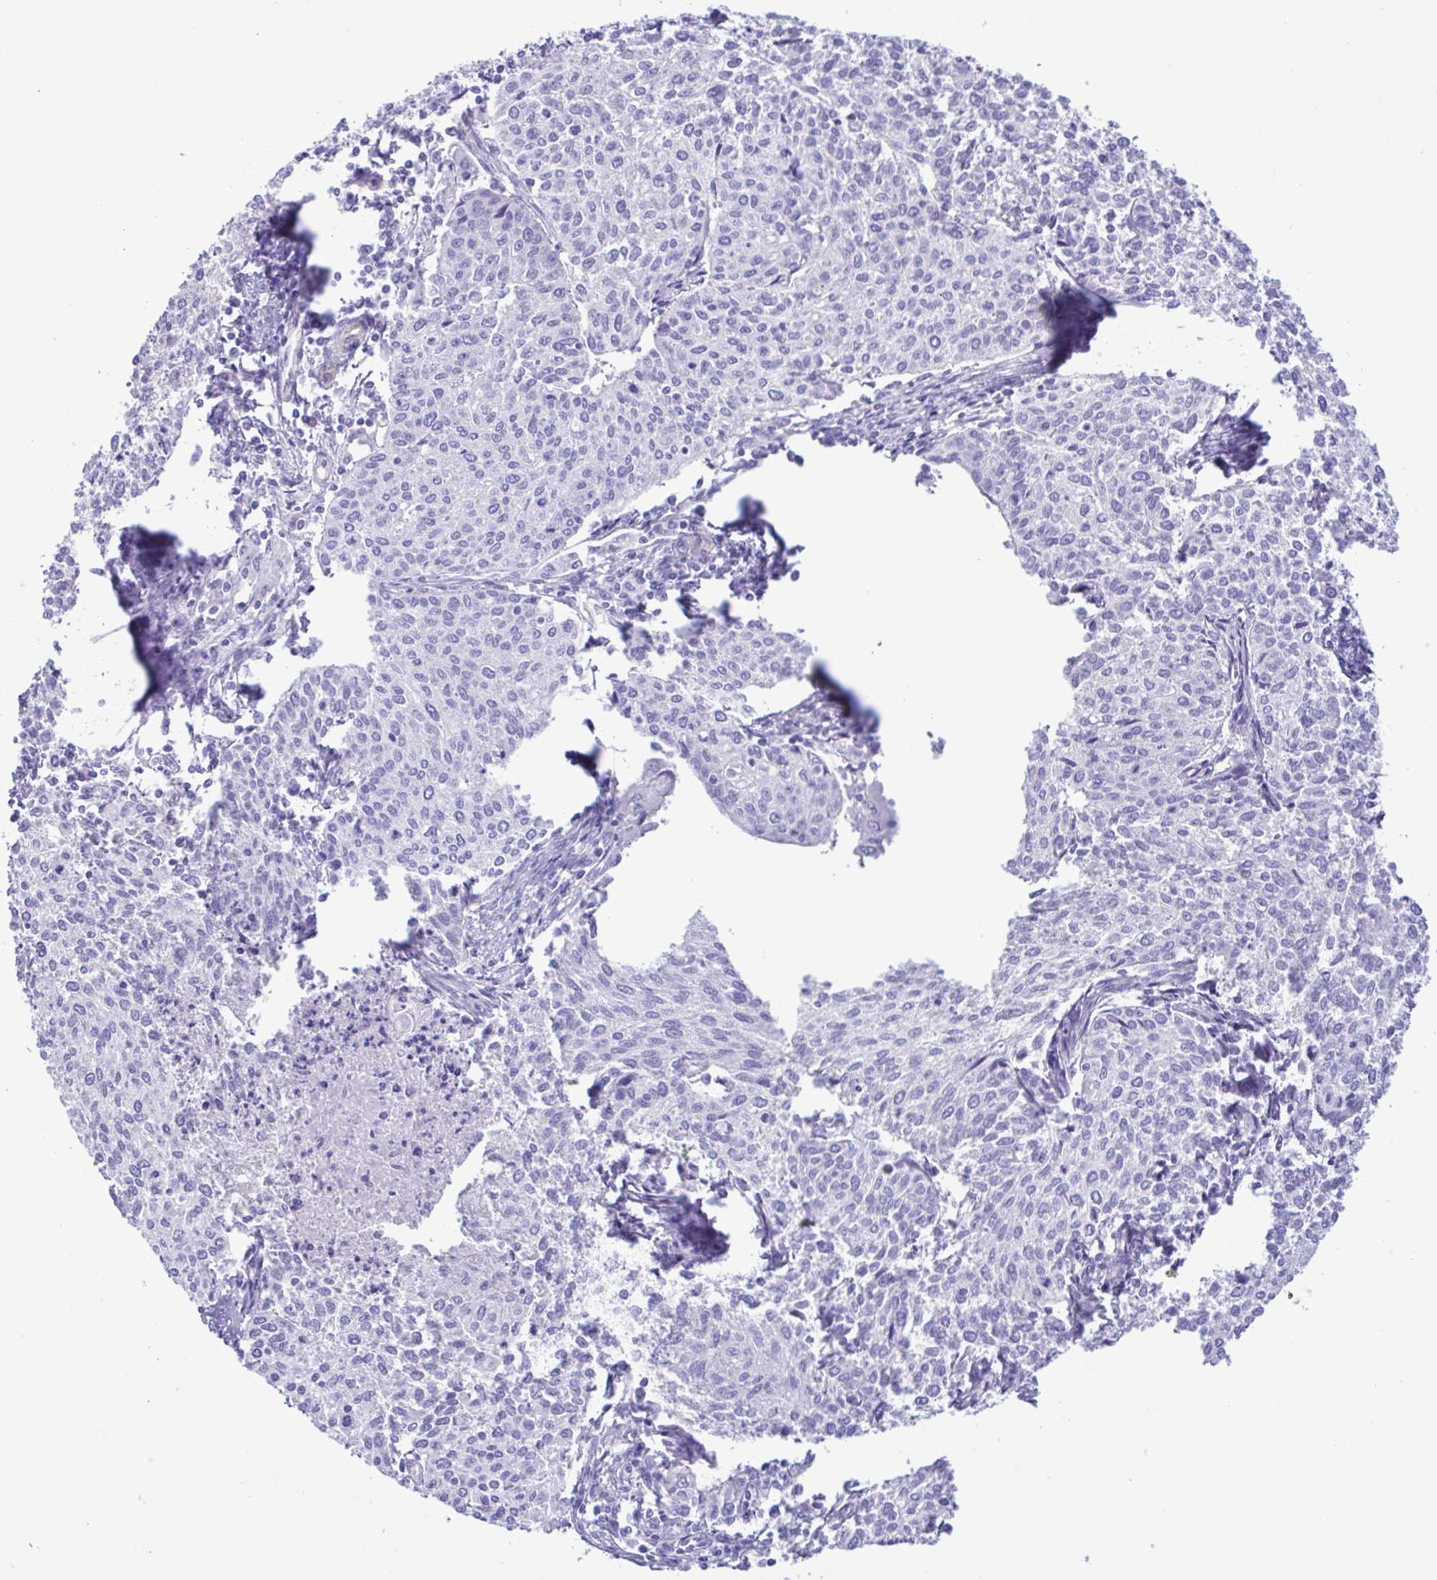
{"staining": {"intensity": "negative", "quantity": "none", "location": "none"}, "tissue": "cervical cancer", "cell_type": "Tumor cells", "image_type": "cancer", "snomed": [{"axis": "morphology", "description": "Squamous cell carcinoma, NOS"}, {"axis": "topography", "description": "Cervix"}], "caption": "High power microscopy histopathology image of an IHC micrograph of cervical cancer (squamous cell carcinoma), revealing no significant expression in tumor cells.", "gene": "CYP11A1", "patient": {"sex": "female", "age": 38}}